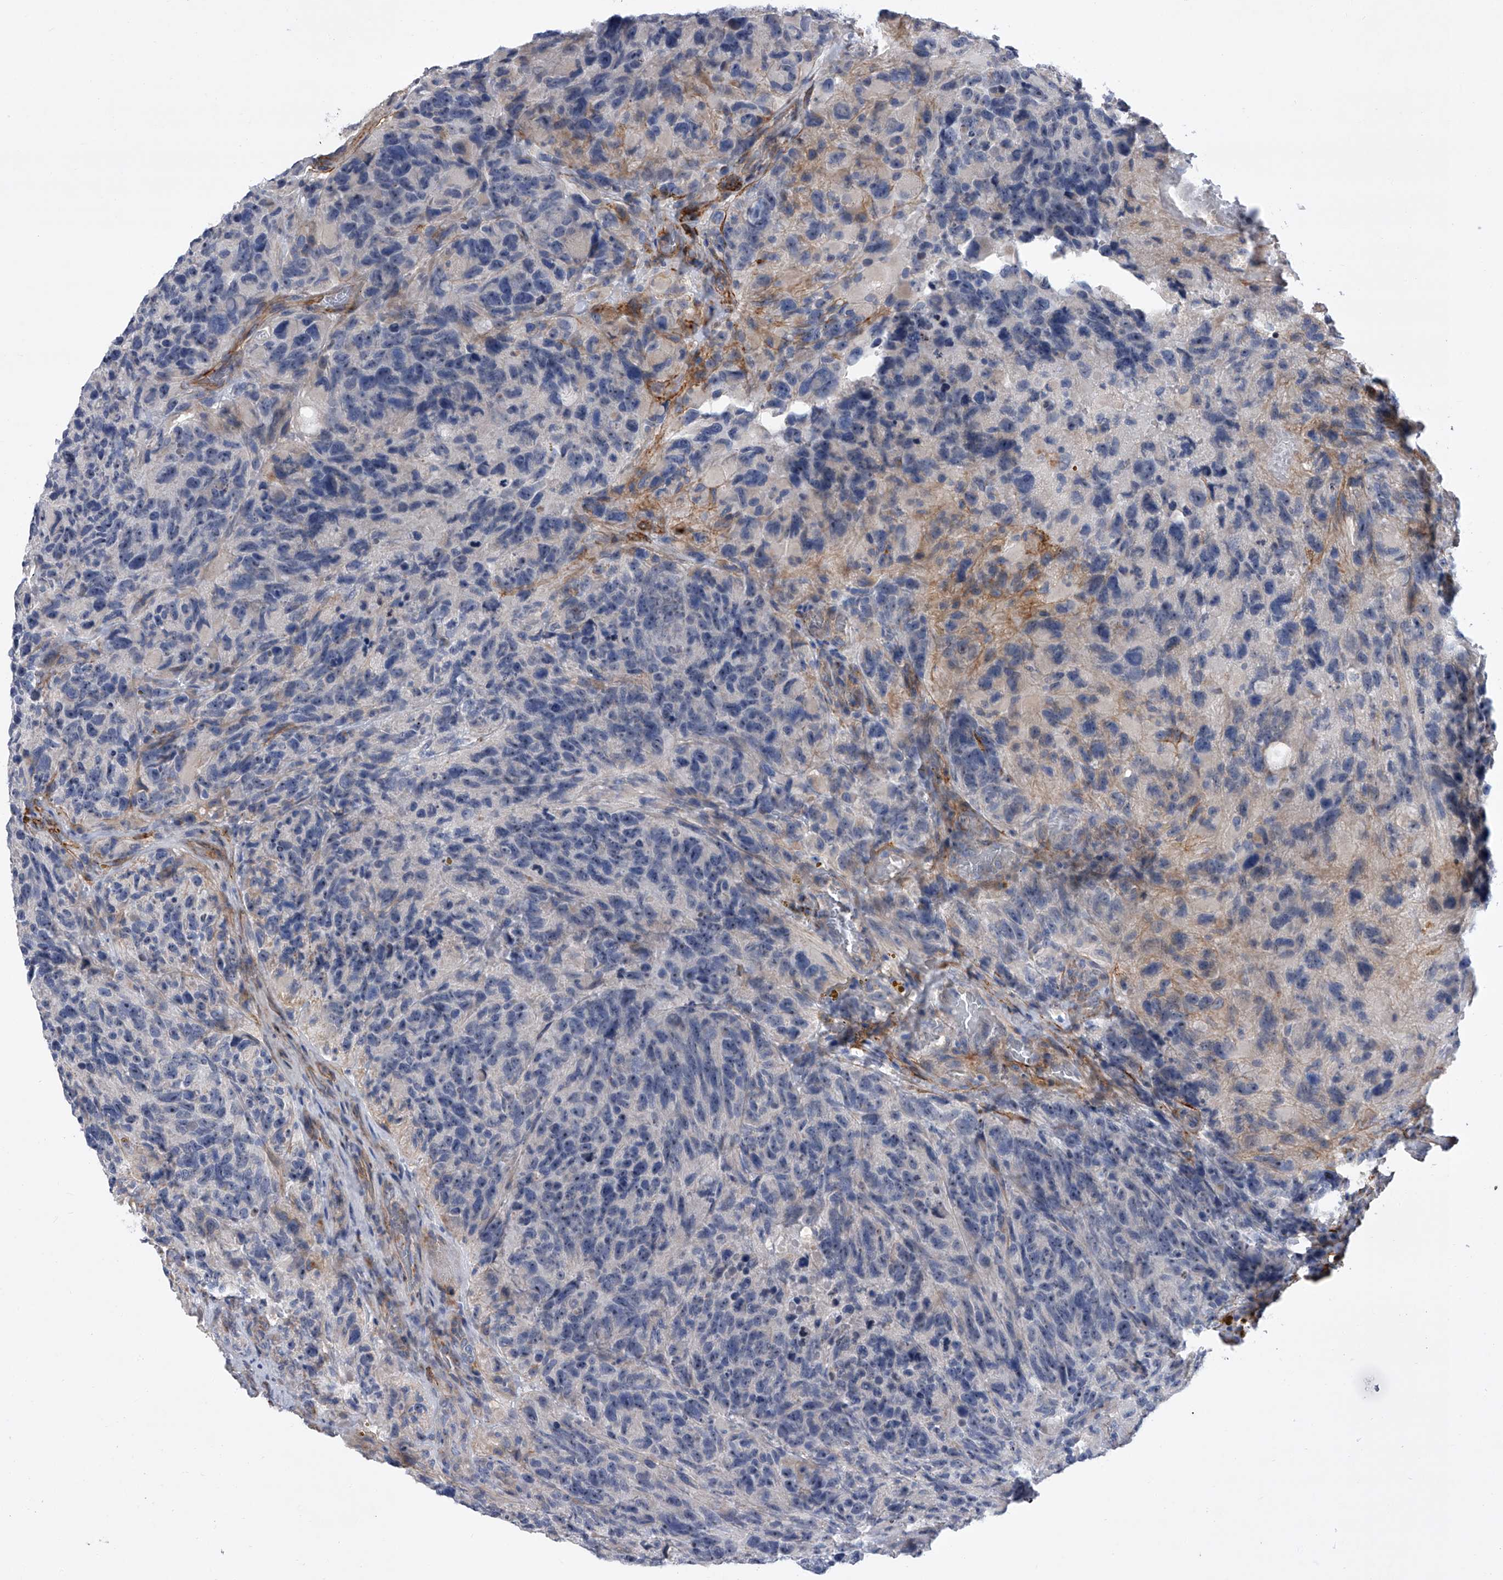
{"staining": {"intensity": "negative", "quantity": "none", "location": "none"}, "tissue": "glioma", "cell_type": "Tumor cells", "image_type": "cancer", "snomed": [{"axis": "morphology", "description": "Glioma, malignant, High grade"}, {"axis": "topography", "description": "Brain"}], "caption": "There is no significant staining in tumor cells of high-grade glioma (malignant). (Stains: DAB (3,3'-diaminobenzidine) IHC with hematoxylin counter stain, Microscopy: brightfield microscopy at high magnification).", "gene": "ALG14", "patient": {"sex": "male", "age": 69}}